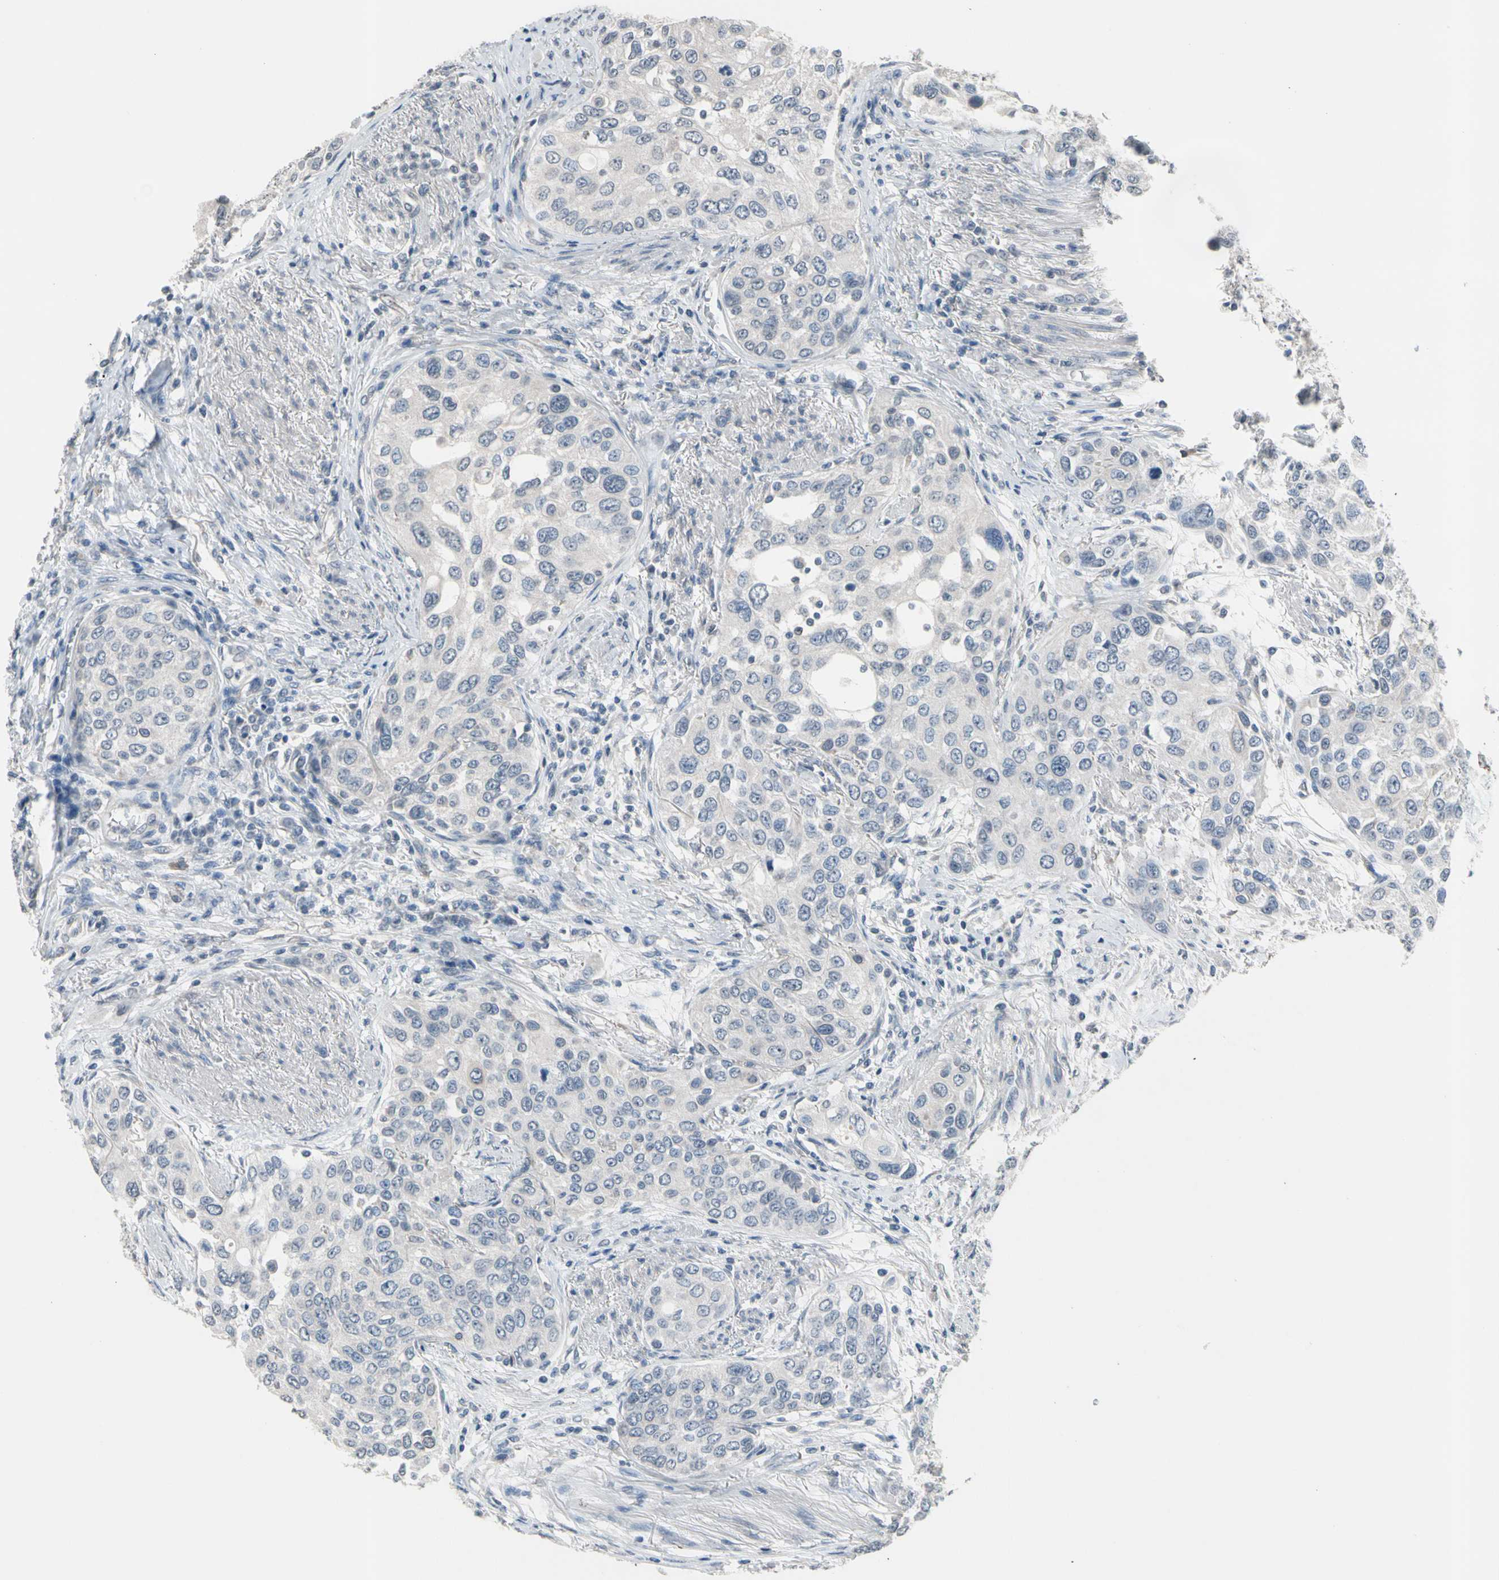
{"staining": {"intensity": "negative", "quantity": "none", "location": "none"}, "tissue": "urothelial cancer", "cell_type": "Tumor cells", "image_type": "cancer", "snomed": [{"axis": "morphology", "description": "Urothelial carcinoma, High grade"}, {"axis": "topography", "description": "Urinary bladder"}], "caption": "Protein analysis of urothelial cancer demonstrates no significant staining in tumor cells. (Immunohistochemistry (ihc), brightfield microscopy, high magnification).", "gene": "SV2A", "patient": {"sex": "female", "age": 56}}